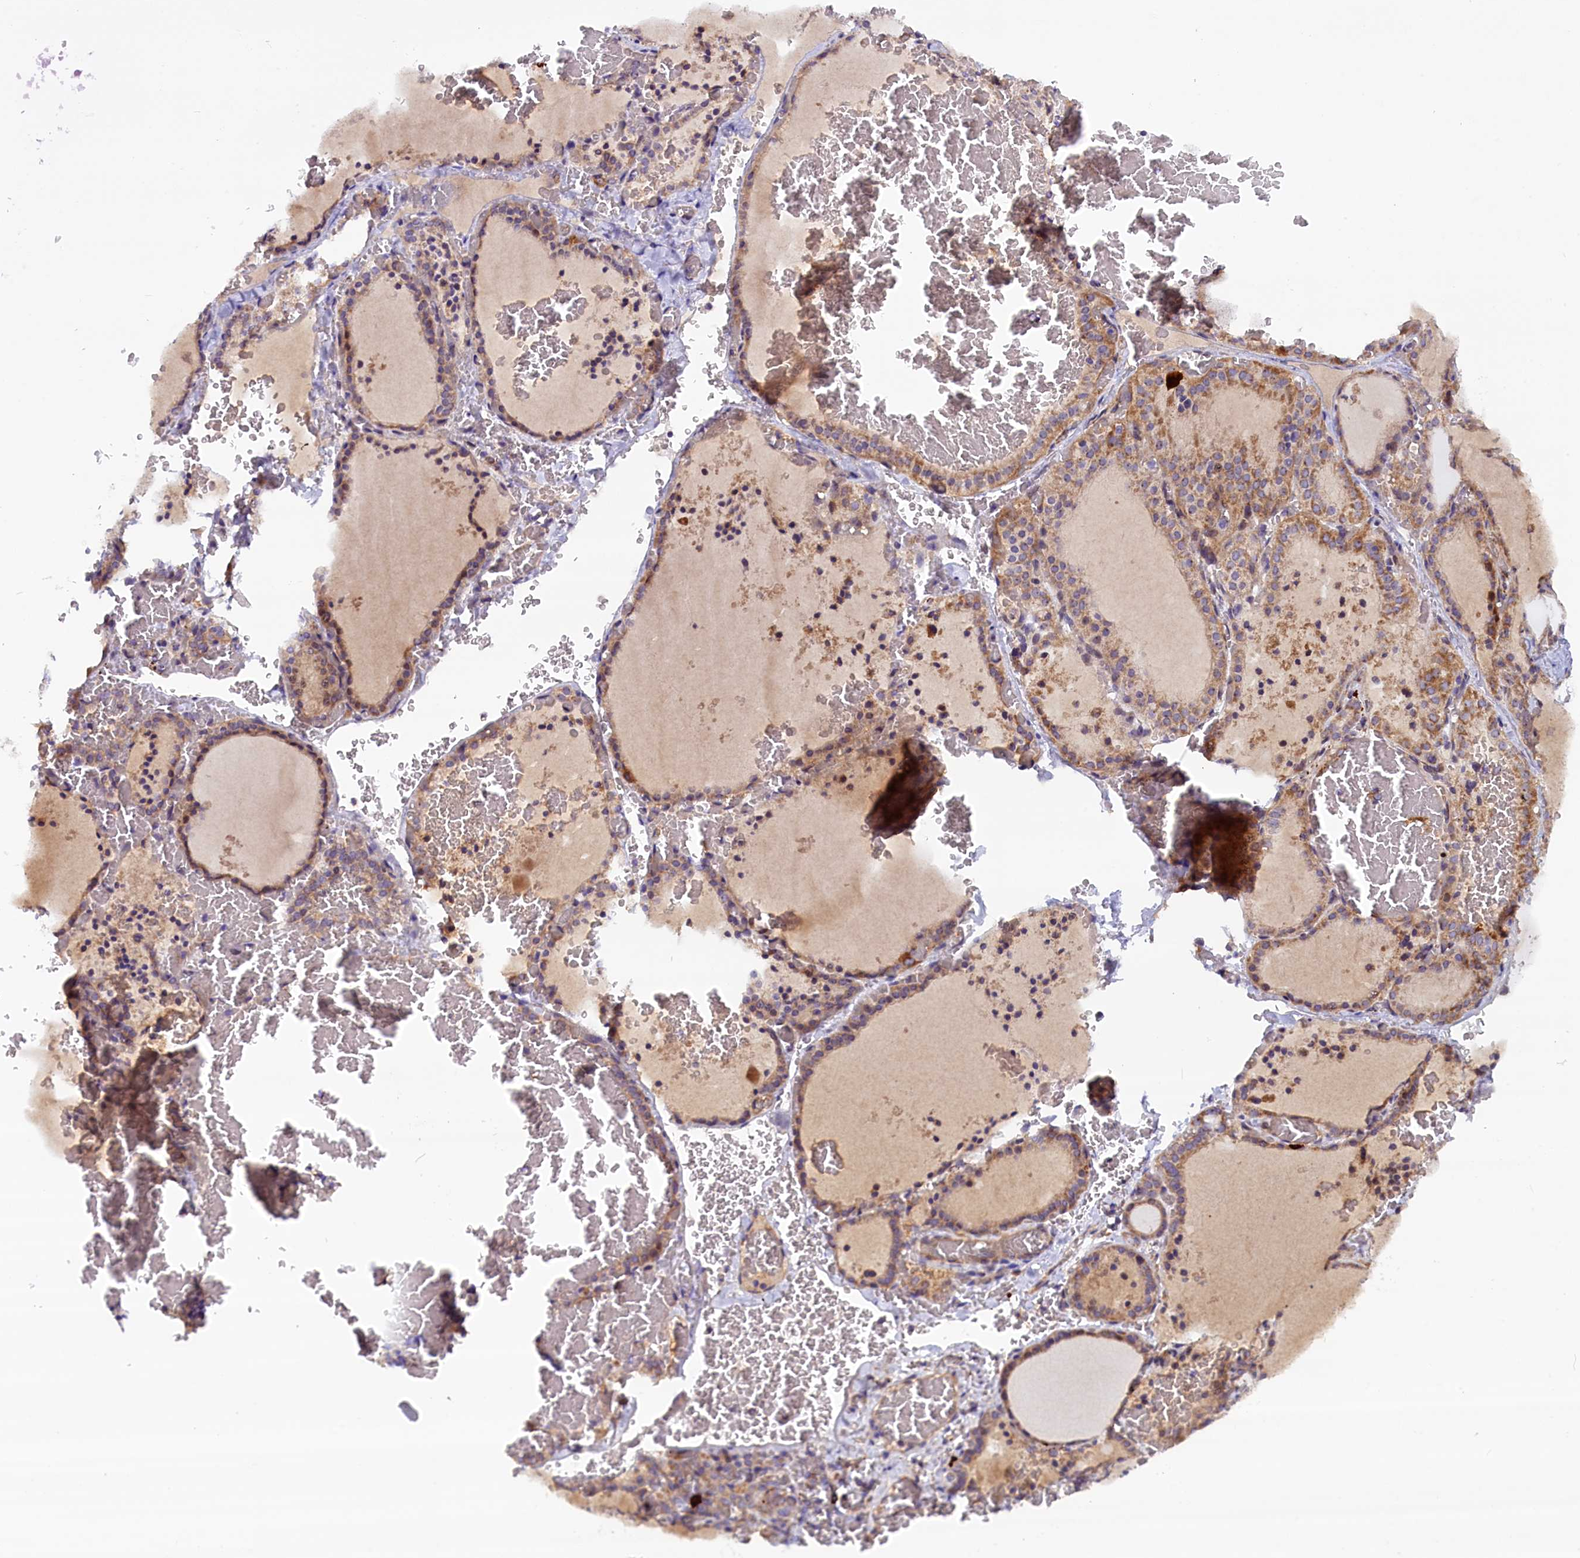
{"staining": {"intensity": "weak", "quantity": ">75%", "location": "cytoplasmic/membranous"}, "tissue": "thyroid gland", "cell_type": "Glandular cells", "image_type": "normal", "snomed": [{"axis": "morphology", "description": "Normal tissue, NOS"}, {"axis": "topography", "description": "Thyroid gland"}], "caption": "The histopathology image reveals a brown stain indicating the presence of a protein in the cytoplasmic/membranous of glandular cells in thyroid gland. (DAB = brown stain, brightfield microscopy at high magnification).", "gene": "FRY", "patient": {"sex": "female", "age": 39}}